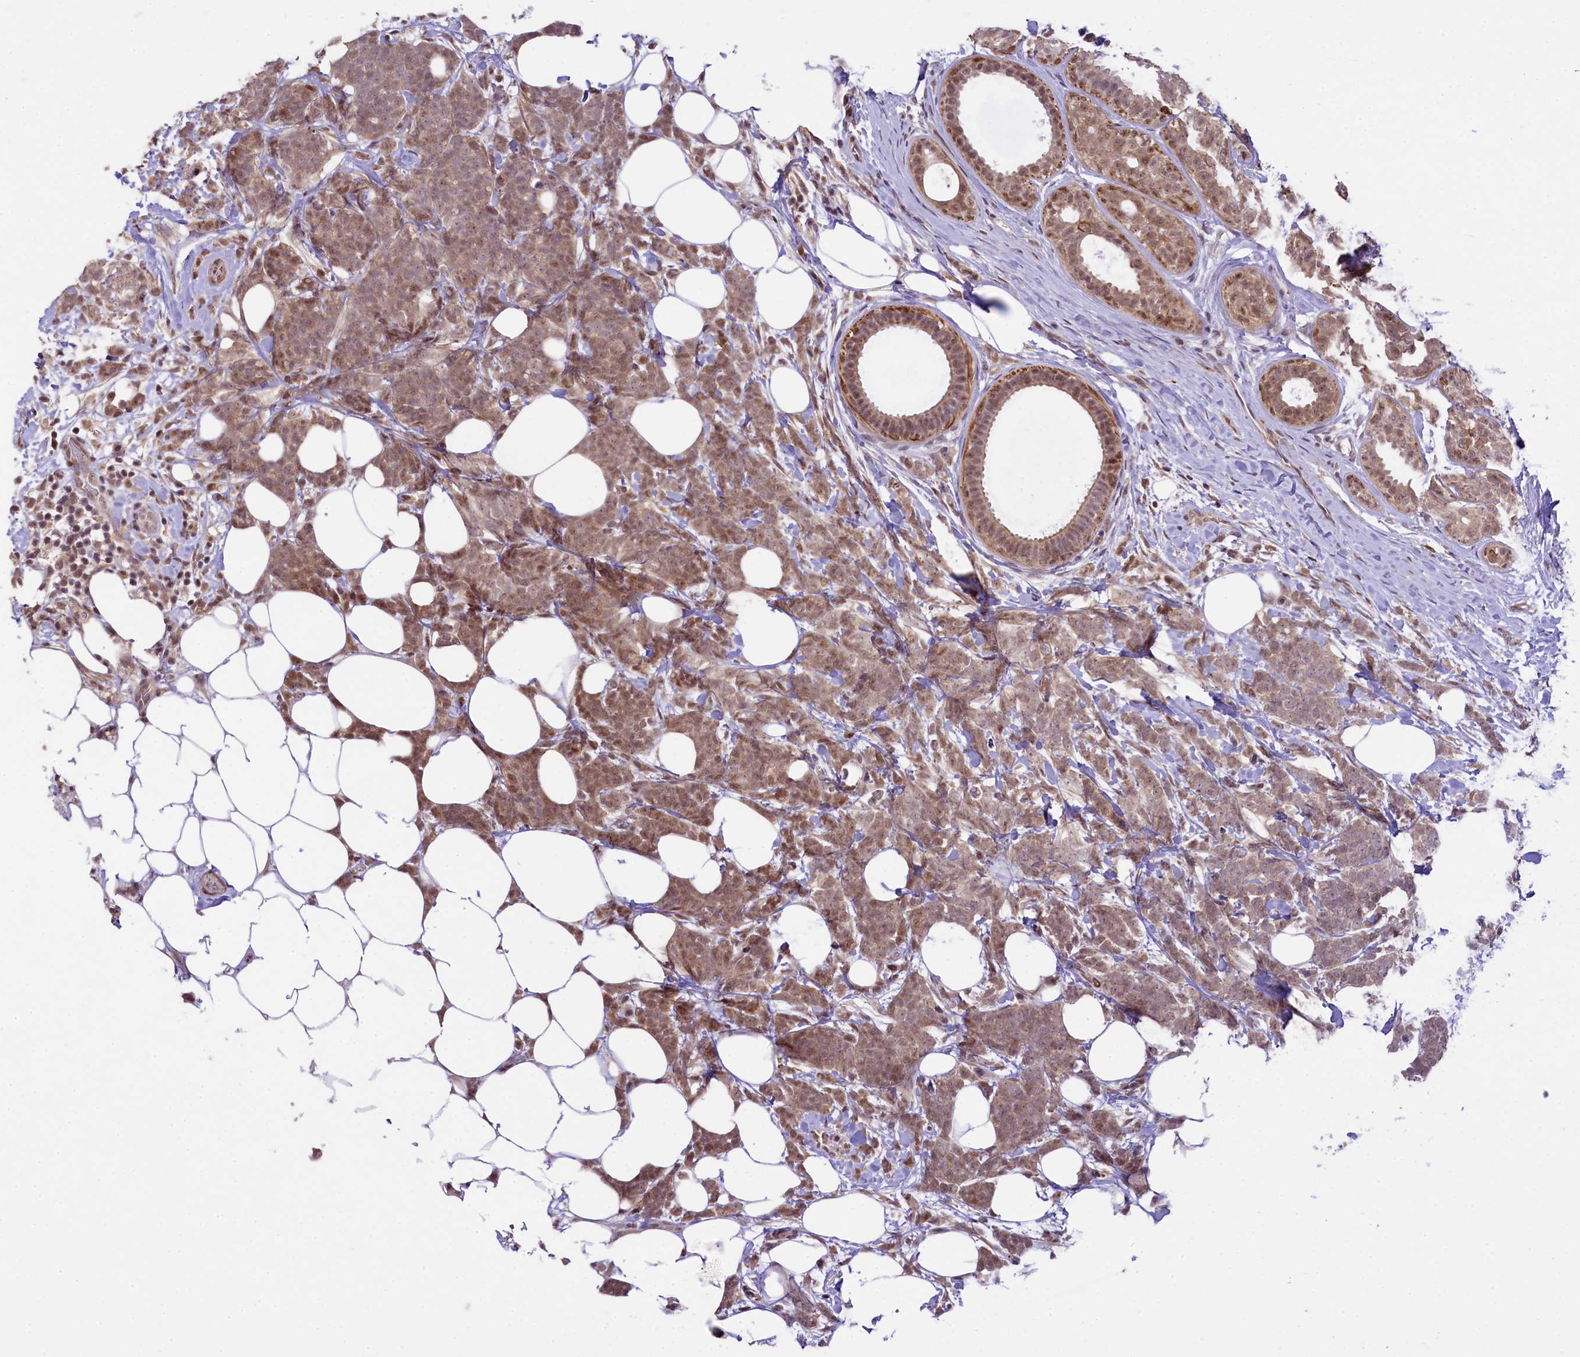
{"staining": {"intensity": "moderate", "quantity": ">75%", "location": "cytoplasmic/membranous,nuclear"}, "tissue": "breast cancer", "cell_type": "Tumor cells", "image_type": "cancer", "snomed": [{"axis": "morphology", "description": "Lobular carcinoma"}, {"axis": "topography", "description": "Breast"}], "caption": "Human breast lobular carcinoma stained with a protein marker demonstrates moderate staining in tumor cells.", "gene": "RBBP8", "patient": {"sex": "female", "age": 58}}